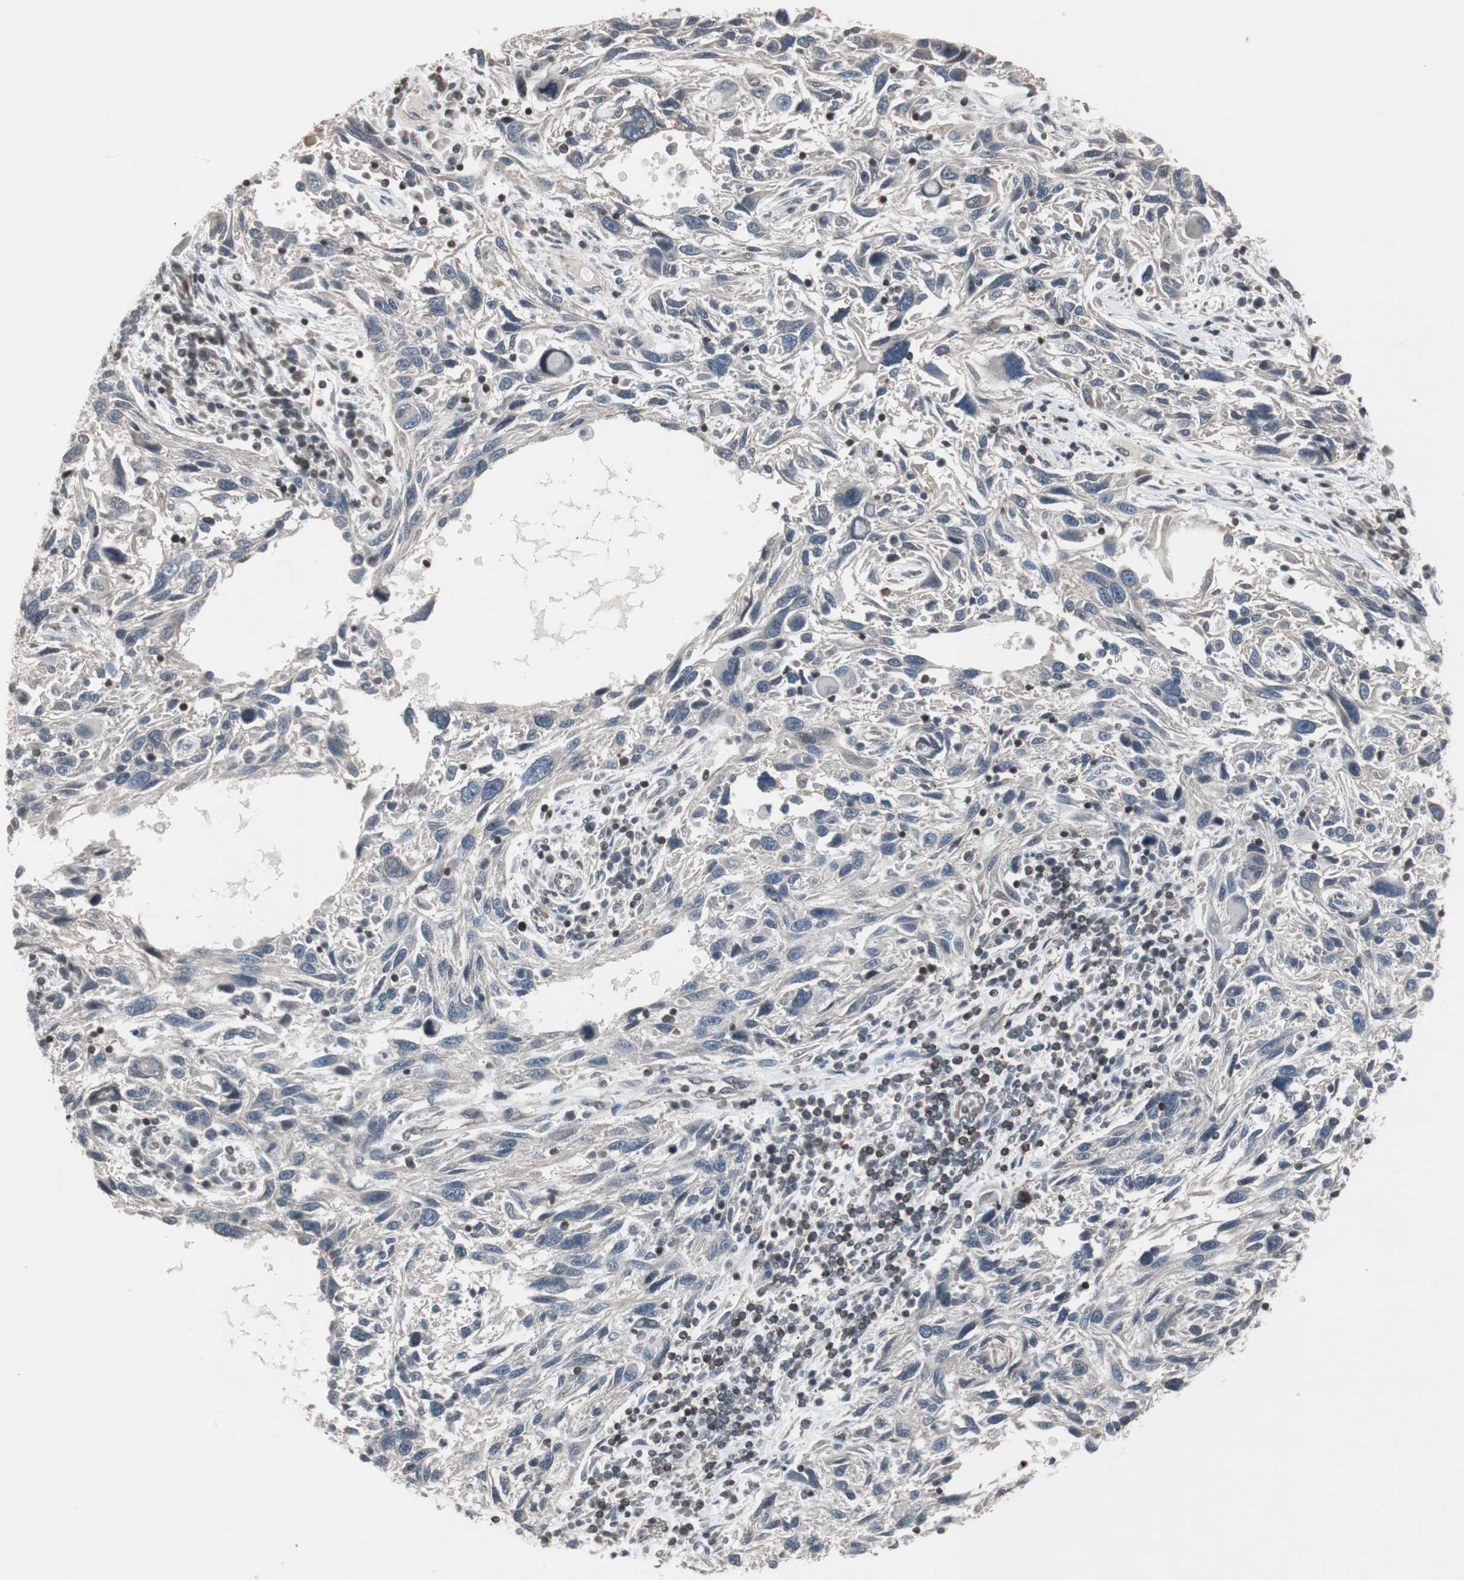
{"staining": {"intensity": "negative", "quantity": "none", "location": "none"}, "tissue": "melanoma", "cell_type": "Tumor cells", "image_type": "cancer", "snomed": [{"axis": "morphology", "description": "Malignant melanoma, NOS"}, {"axis": "topography", "description": "Skin"}], "caption": "Protein analysis of melanoma shows no significant staining in tumor cells.", "gene": "ARHGEF1", "patient": {"sex": "male", "age": 53}}